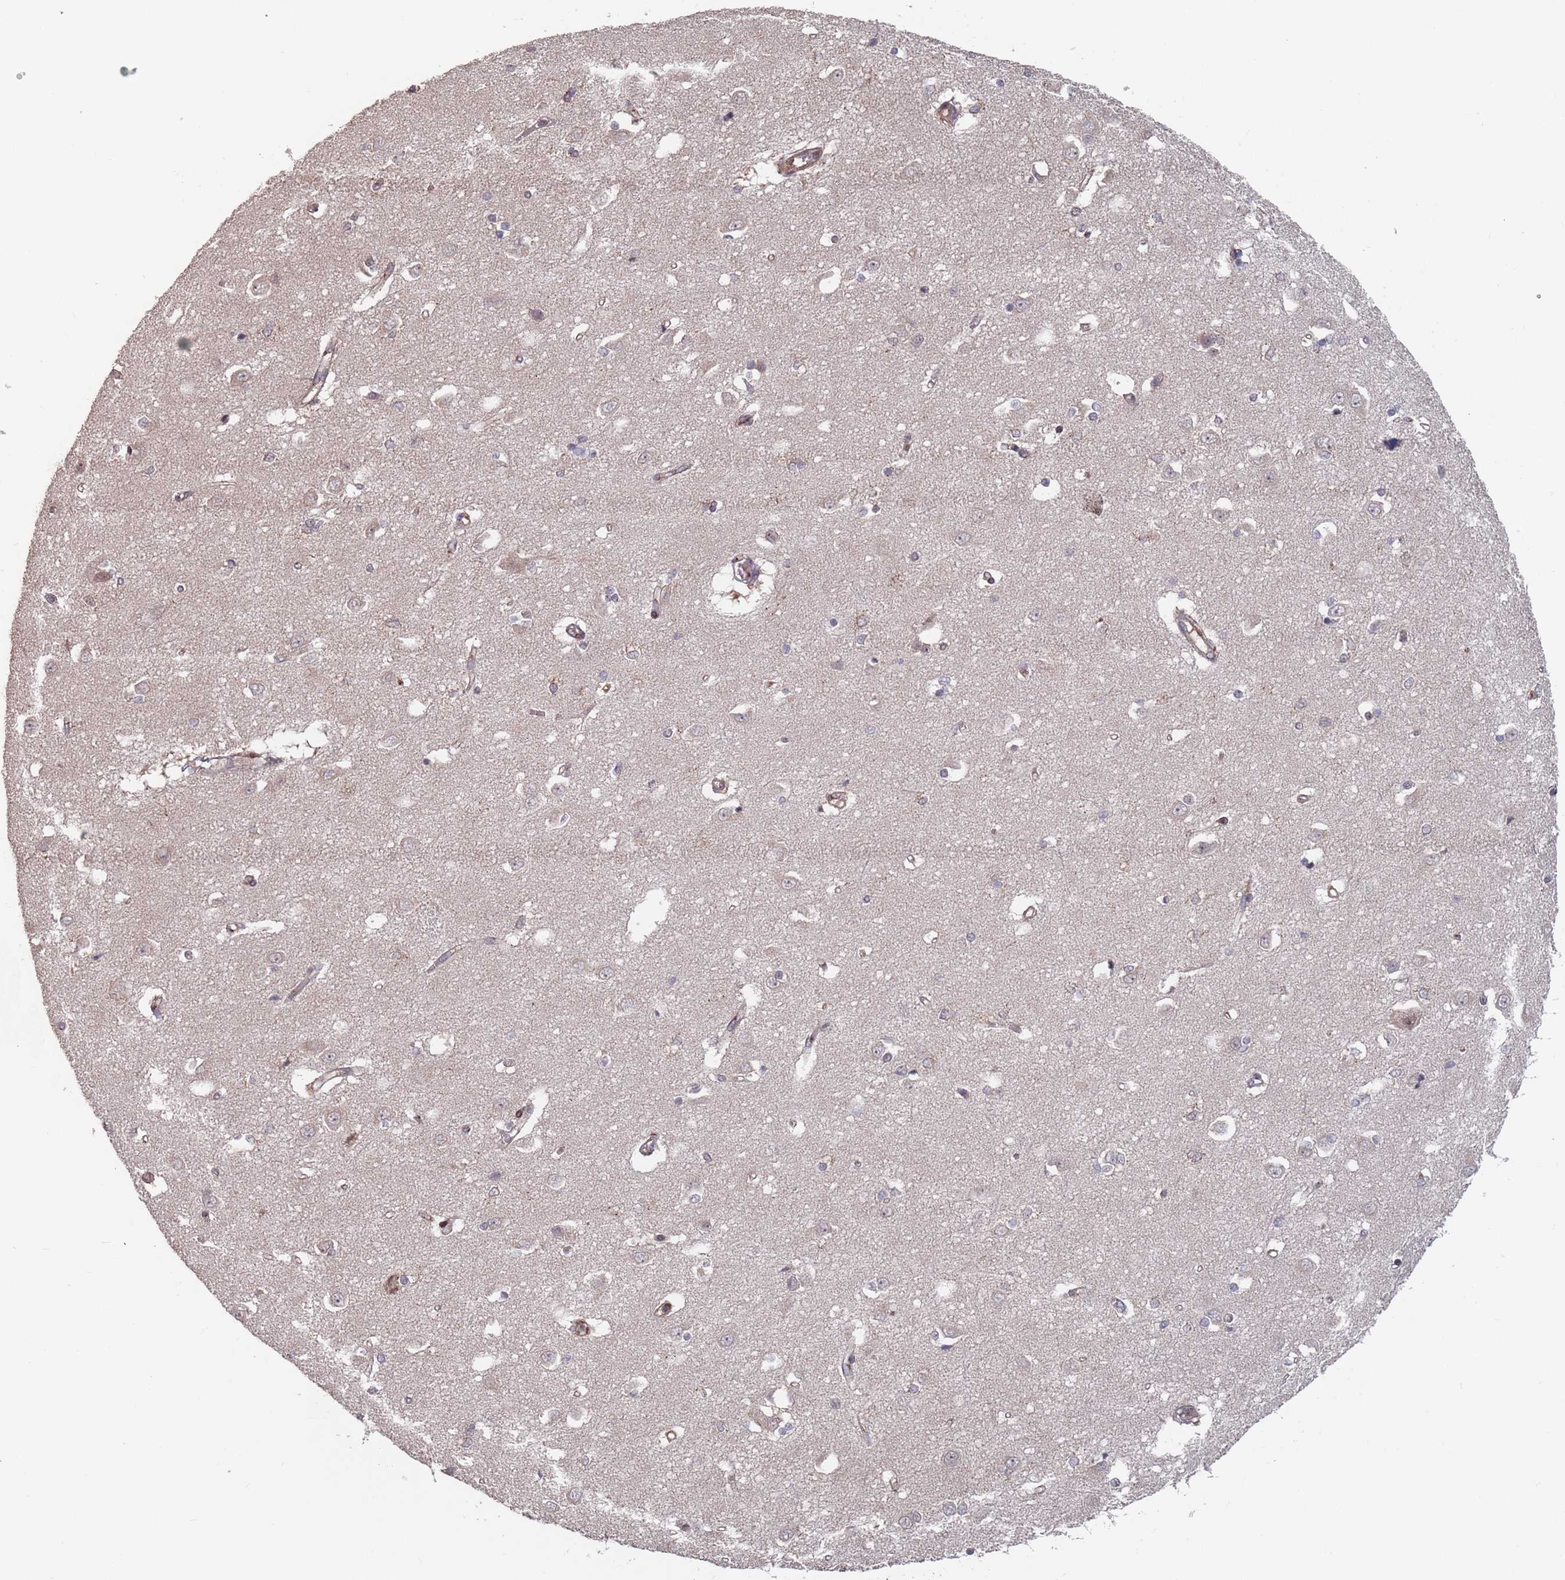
{"staining": {"intensity": "negative", "quantity": "none", "location": "none"}, "tissue": "caudate", "cell_type": "Glial cells", "image_type": "normal", "snomed": [{"axis": "morphology", "description": "Normal tissue, NOS"}, {"axis": "topography", "description": "Lateral ventricle wall"}], "caption": "High power microscopy micrograph of an IHC image of benign caudate, revealing no significant staining in glial cells.", "gene": "UNC45A", "patient": {"sex": "male", "age": 37}}